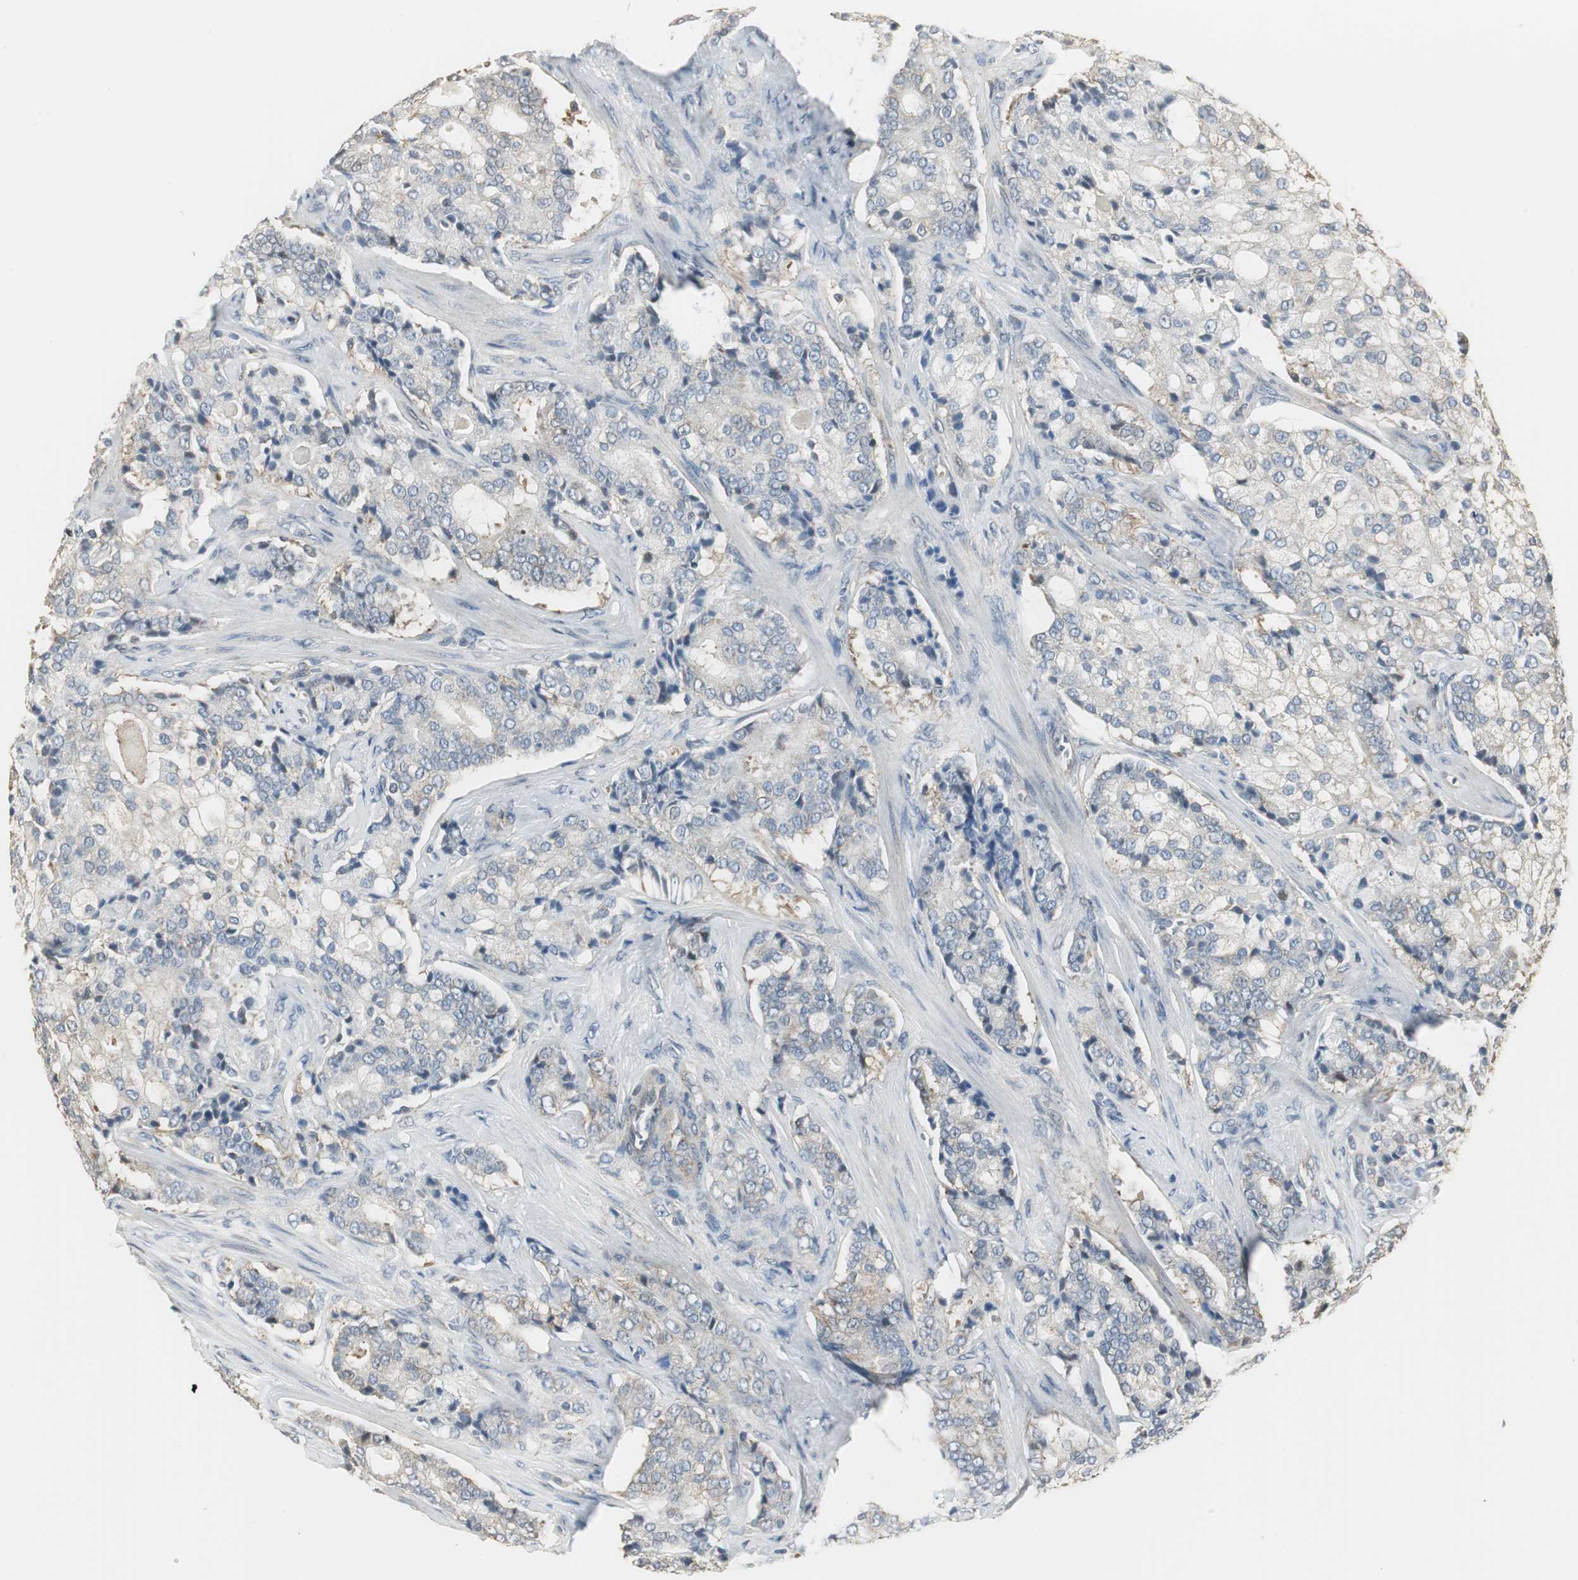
{"staining": {"intensity": "weak", "quantity": "25%-75%", "location": "cytoplasmic/membranous"}, "tissue": "prostate cancer", "cell_type": "Tumor cells", "image_type": "cancer", "snomed": [{"axis": "morphology", "description": "Adenocarcinoma, Low grade"}, {"axis": "topography", "description": "Prostate"}], "caption": "Immunohistochemical staining of human prostate cancer (adenocarcinoma (low-grade)) displays low levels of weak cytoplasmic/membranous positivity in approximately 25%-75% of tumor cells.", "gene": "CCT5", "patient": {"sex": "male", "age": 58}}